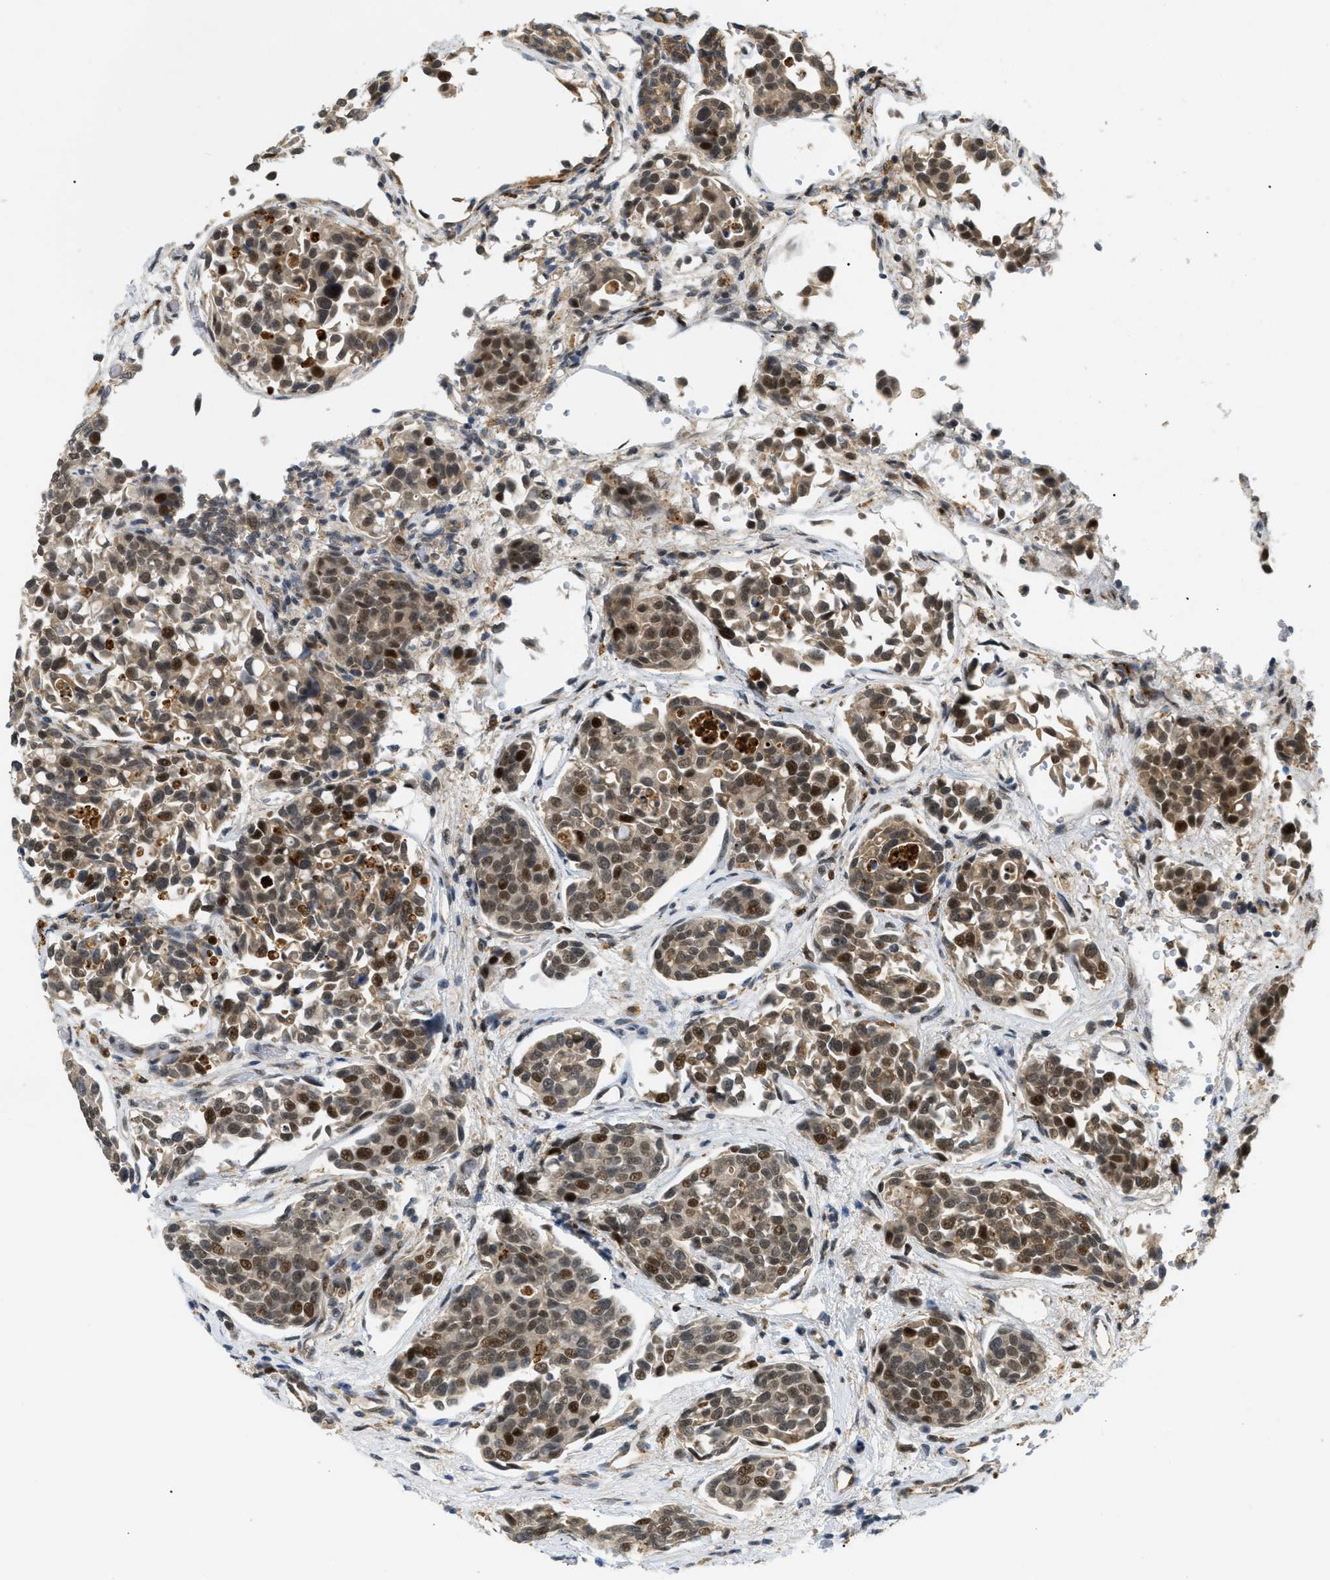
{"staining": {"intensity": "strong", "quantity": ">75%", "location": "cytoplasmic/membranous,nuclear"}, "tissue": "urothelial cancer", "cell_type": "Tumor cells", "image_type": "cancer", "snomed": [{"axis": "morphology", "description": "Urothelial carcinoma, High grade"}, {"axis": "topography", "description": "Urinary bladder"}], "caption": "Protein staining by immunohistochemistry (IHC) shows strong cytoplasmic/membranous and nuclear staining in approximately >75% of tumor cells in urothelial cancer. Using DAB (brown) and hematoxylin (blue) stains, captured at high magnification using brightfield microscopy.", "gene": "PDGFB", "patient": {"sex": "male", "age": 78}}